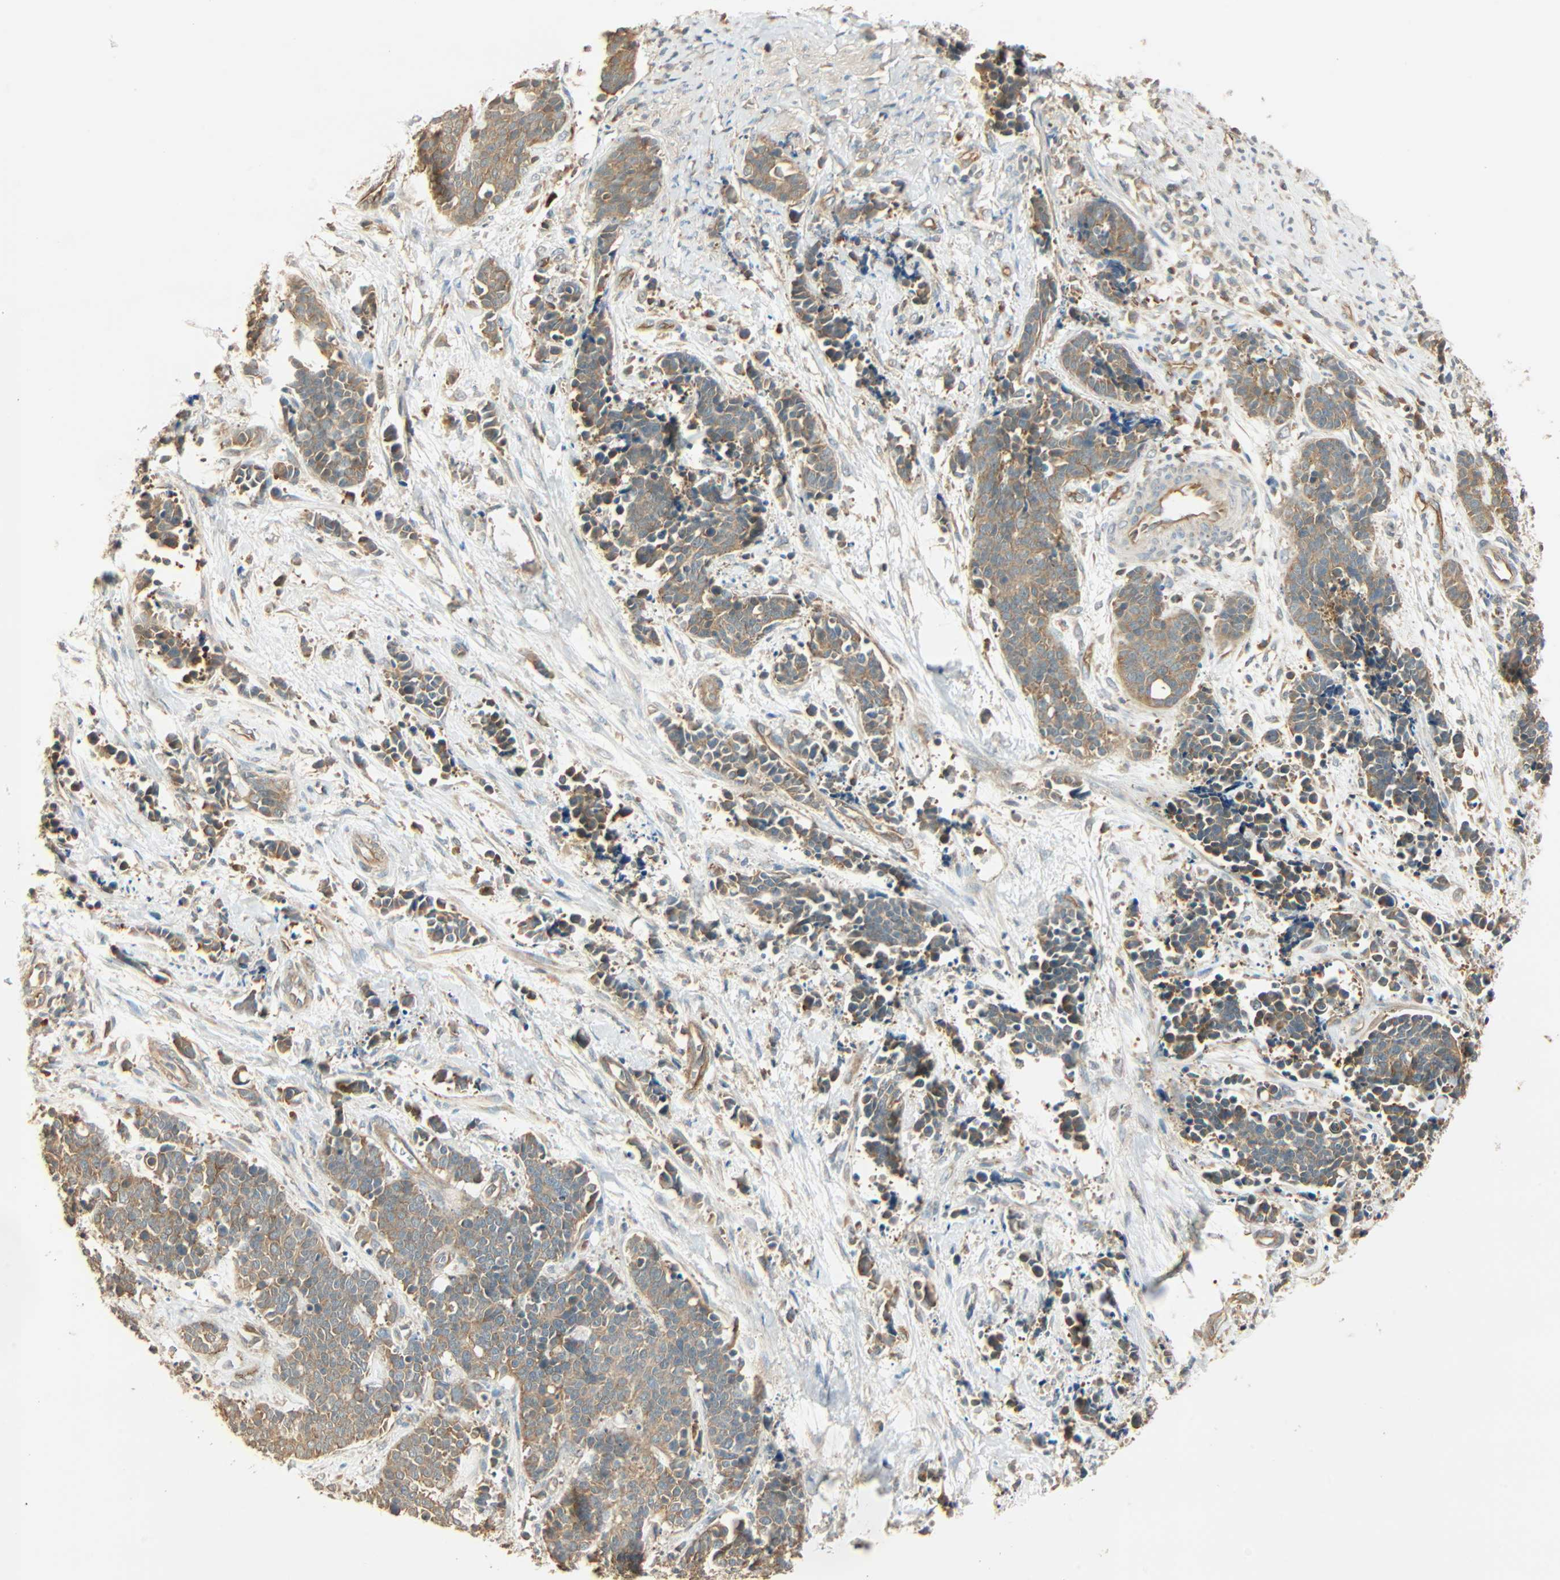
{"staining": {"intensity": "weak", "quantity": ">75%", "location": "cytoplasmic/membranous"}, "tissue": "cervical cancer", "cell_type": "Tumor cells", "image_type": "cancer", "snomed": [{"axis": "morphology", "description": "Squamous cell carcinoma, NOS"}, {"axis": "topography", "description": "Cervix"}], "caption": "Immunohistochemical staining of squamous cell carcinoma (cervical) exhibits low levels of weak cytoplasmic/membranous staining in about >75% of tumor cells. (Stains: DAB (3,3'-diaminobenzidine) in brown, nuclei in blue, Microscopy: brightfield microscopy at high magnification).", "gene": "GALK1", "patient": {"sex": "female", "age": 35}}